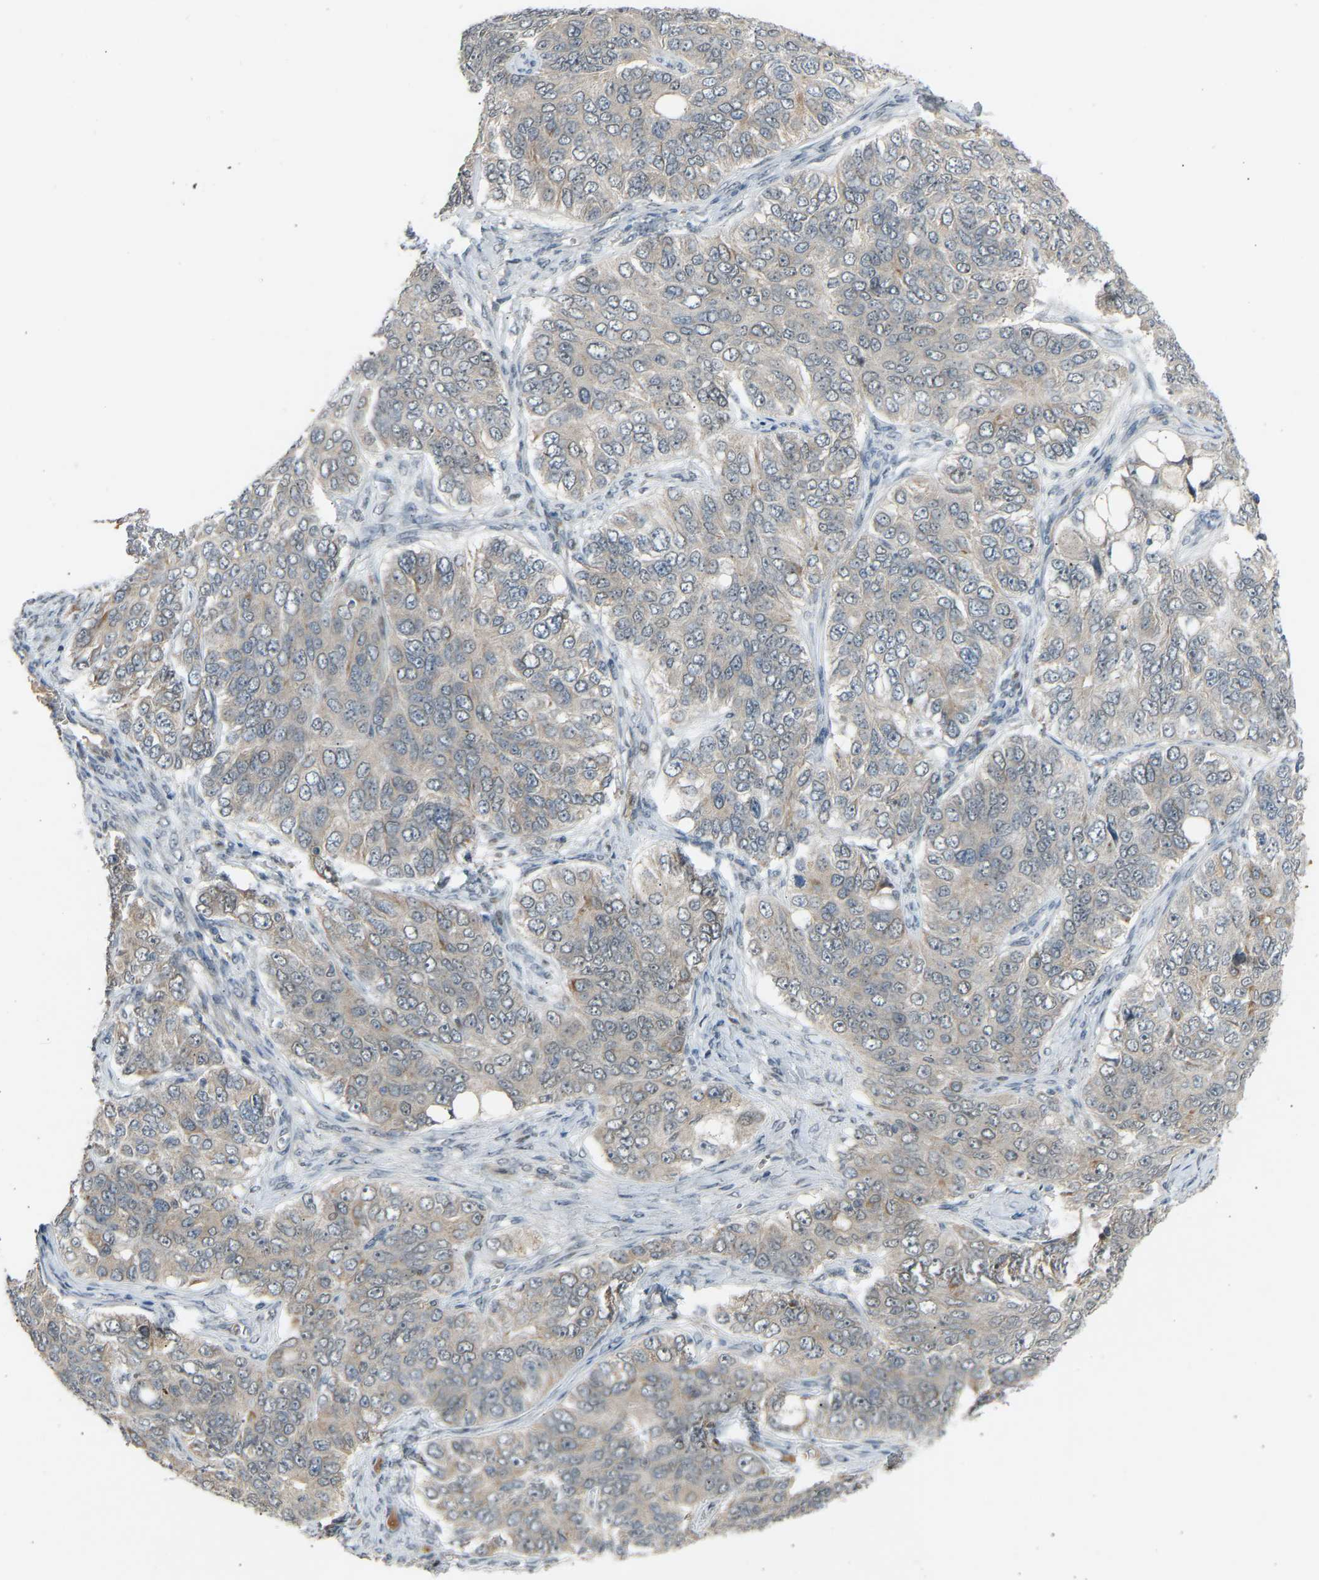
{"staining": {"intensity": "negative", "quantity": "none", "location": "none"}, "tissue": "ovarian cancer", "cell_type": "Tumor cells", "image_type": "cancer", "snomed": [{"axis": "morphology", "description": "Carcinoma, endometroid"}, {"axis": "topography", "description": "Ovary"}], "caption": "Endometroid carcinoma (ovarian) stained for a protein using immunohistochemistry demonstrates no positivity tumor cells.", "gene": "VPS41", "patient": {"sex": "female", "age": 51}}